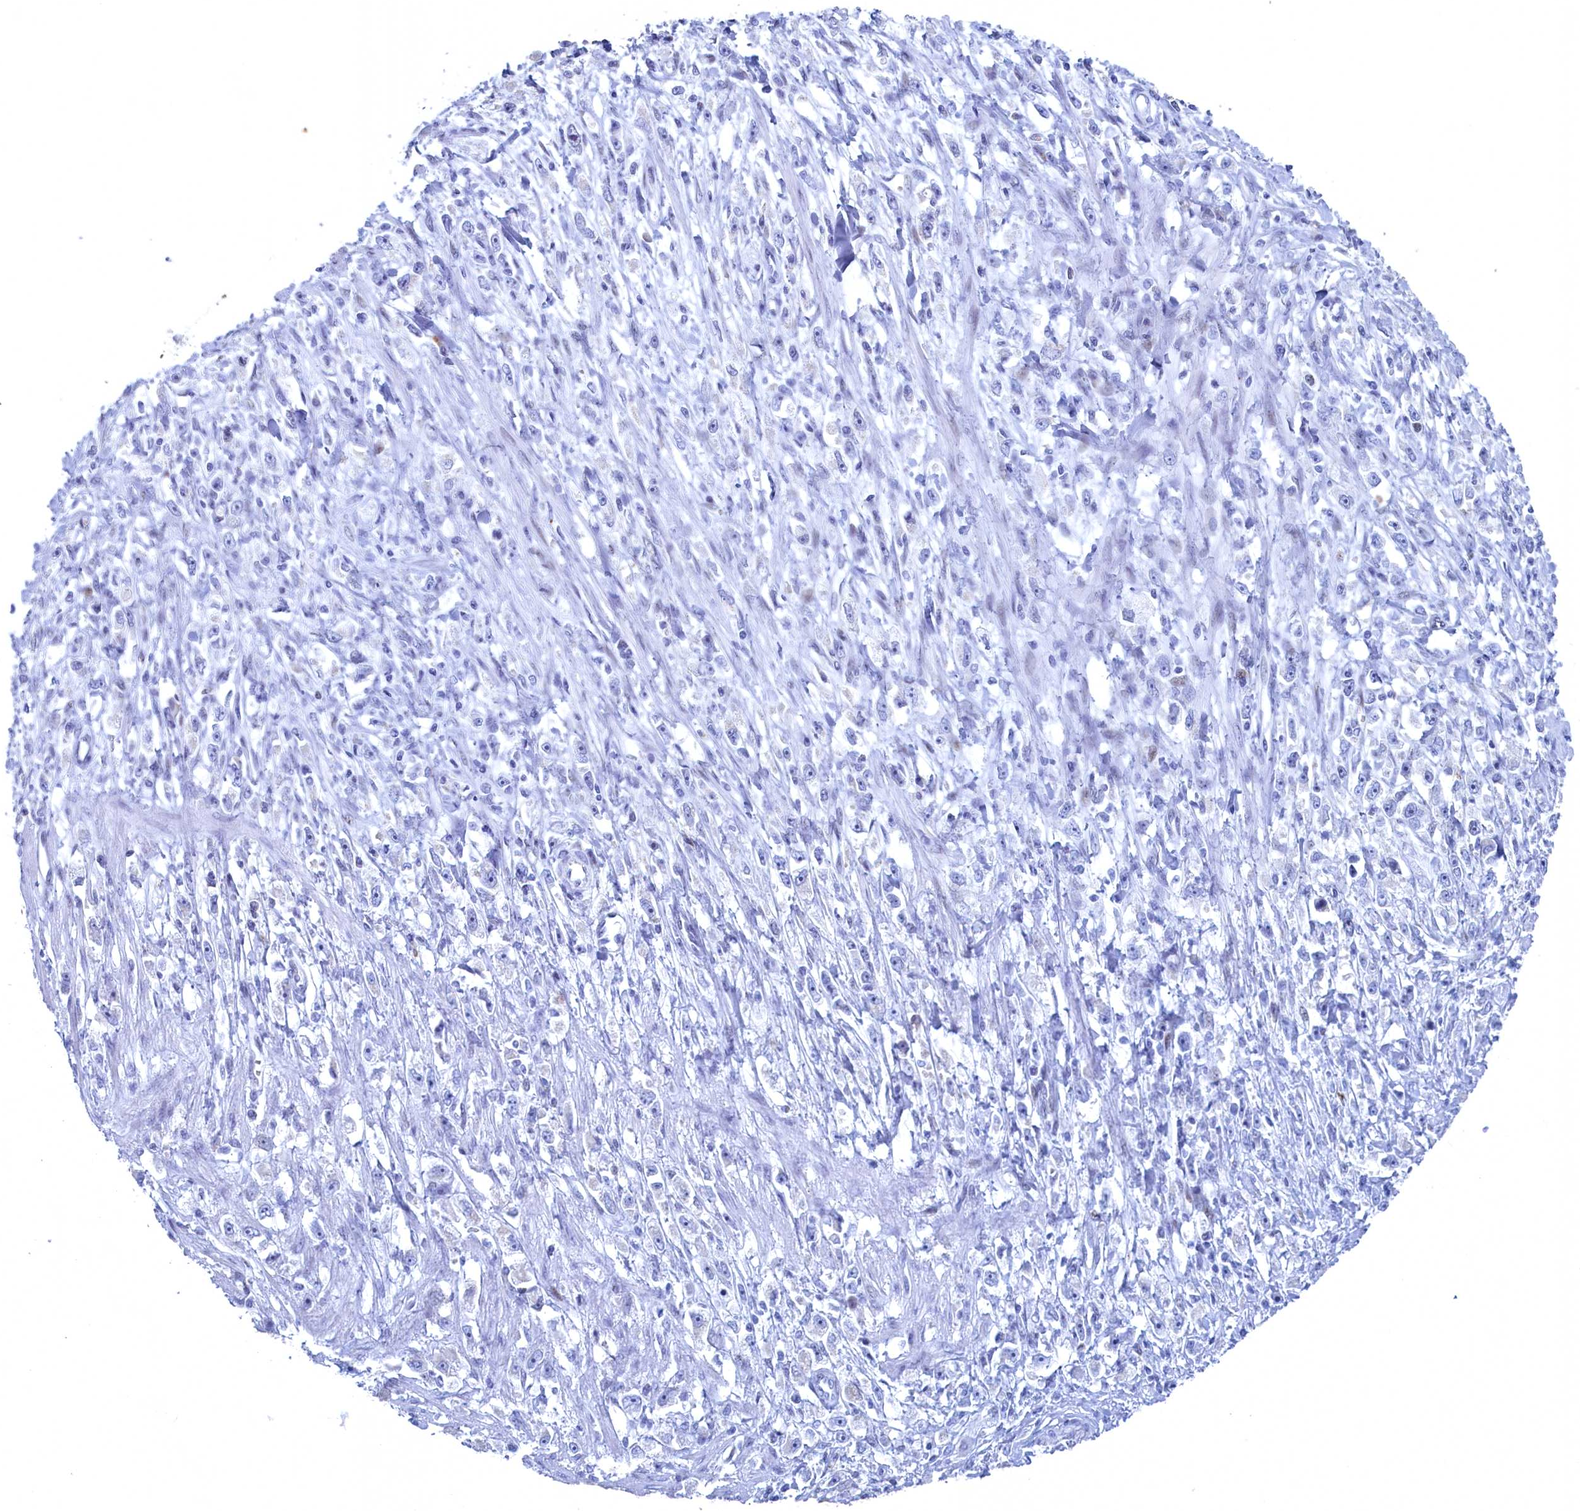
{"staining": {"intensity": "negative", "quantity": "none", "location": "none"}, "tissue": "stomach cancer", "cell_type": "Tumor cells", "image_type": "cancer", "snomed": [{"axis": "morphology", "description": "Adenocarcinoma, NOS"}, {"axis": "topography", "description": "Stomach"}], "caption": "Histopathology image shows no protein expression in tumor cells of adenocarcinoma (stomach) tissue.", "gene": "WDR76", "patient": {"sex": "female", "age": 59}}